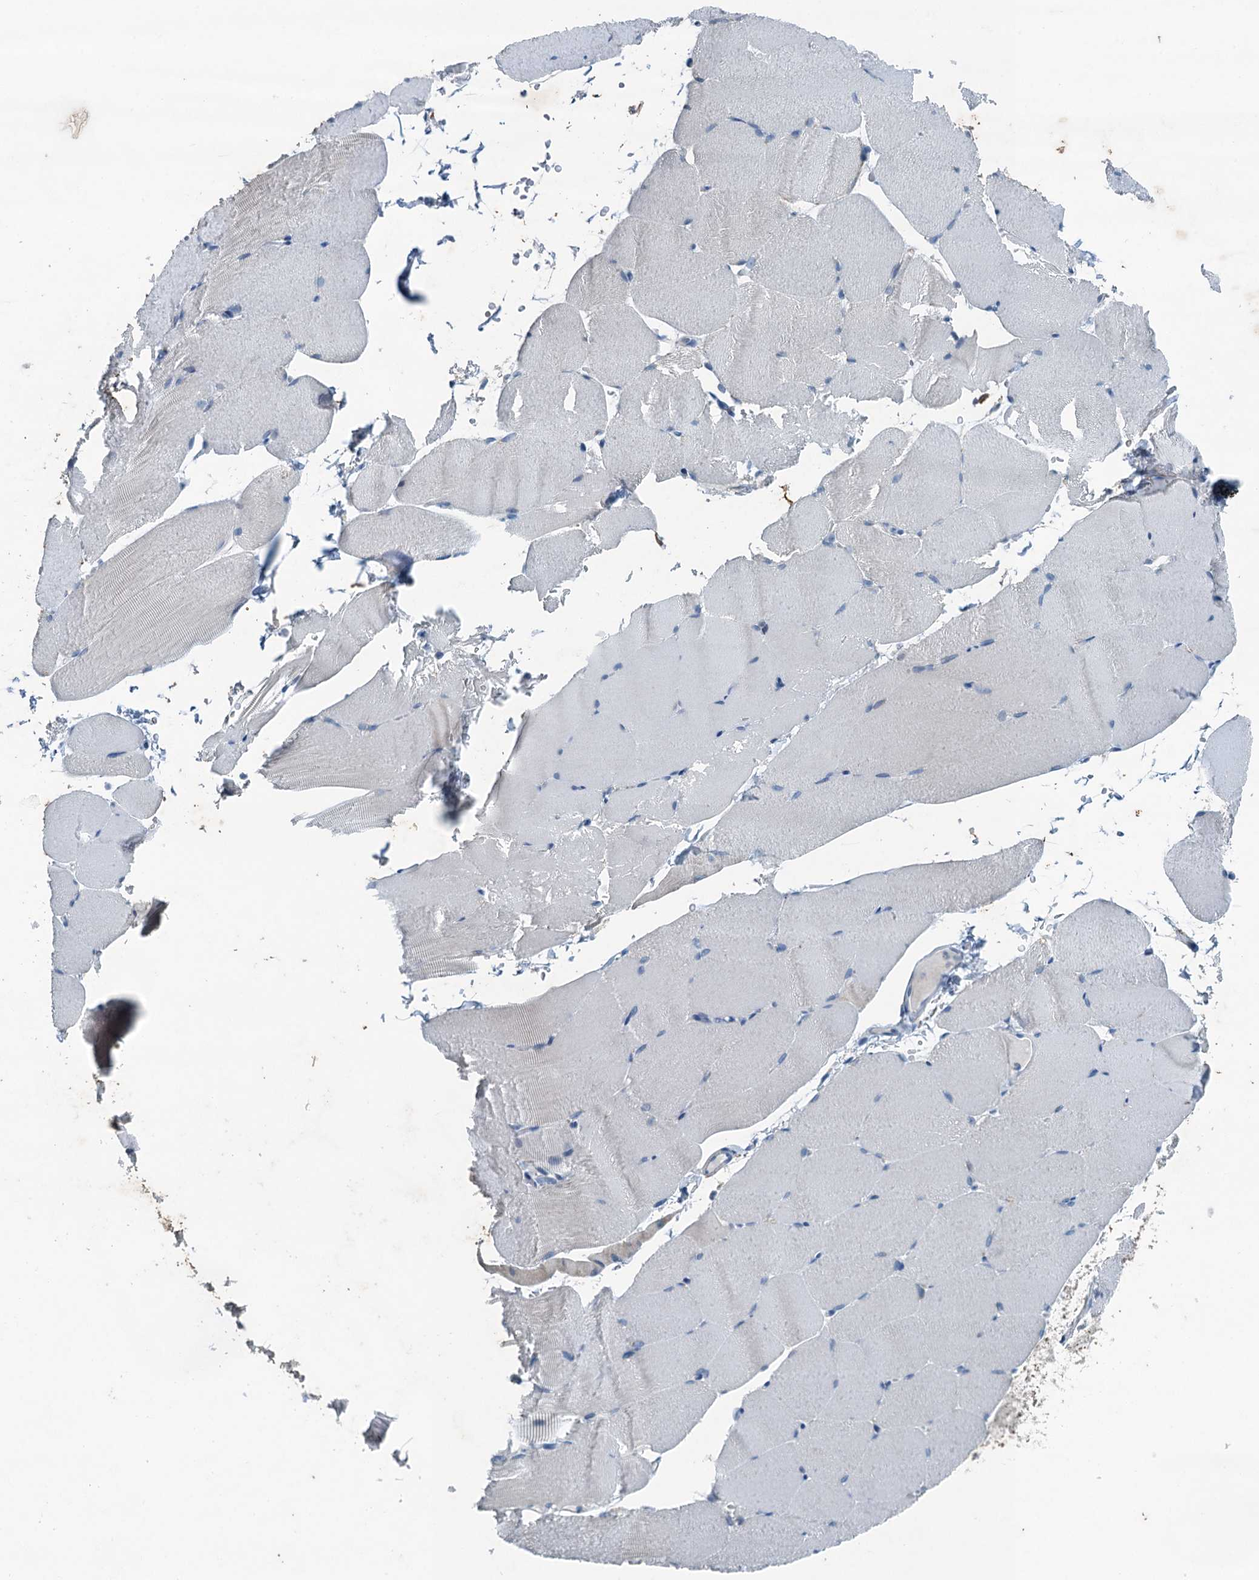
{"staining": {"intensity": "negative", "quantity": "none", "location": "none"}, "tissue": "skeletal muscle", "cell_type": "Myocytes", "image_type": "normal", "snomed": [{"axis": "morphology", "description": "Normal tissue, NOS"}, {"axis": "topography", "description": "Skeletal muscle"}, {"axis": "topography", "description": "Parathyroid gland"}], "caption": "The photomicrograph reveals no significant staining in myocytes of skeletal muscle.", "gene": "CBLIF", "patient": {"sex": "female", "age": 37}}